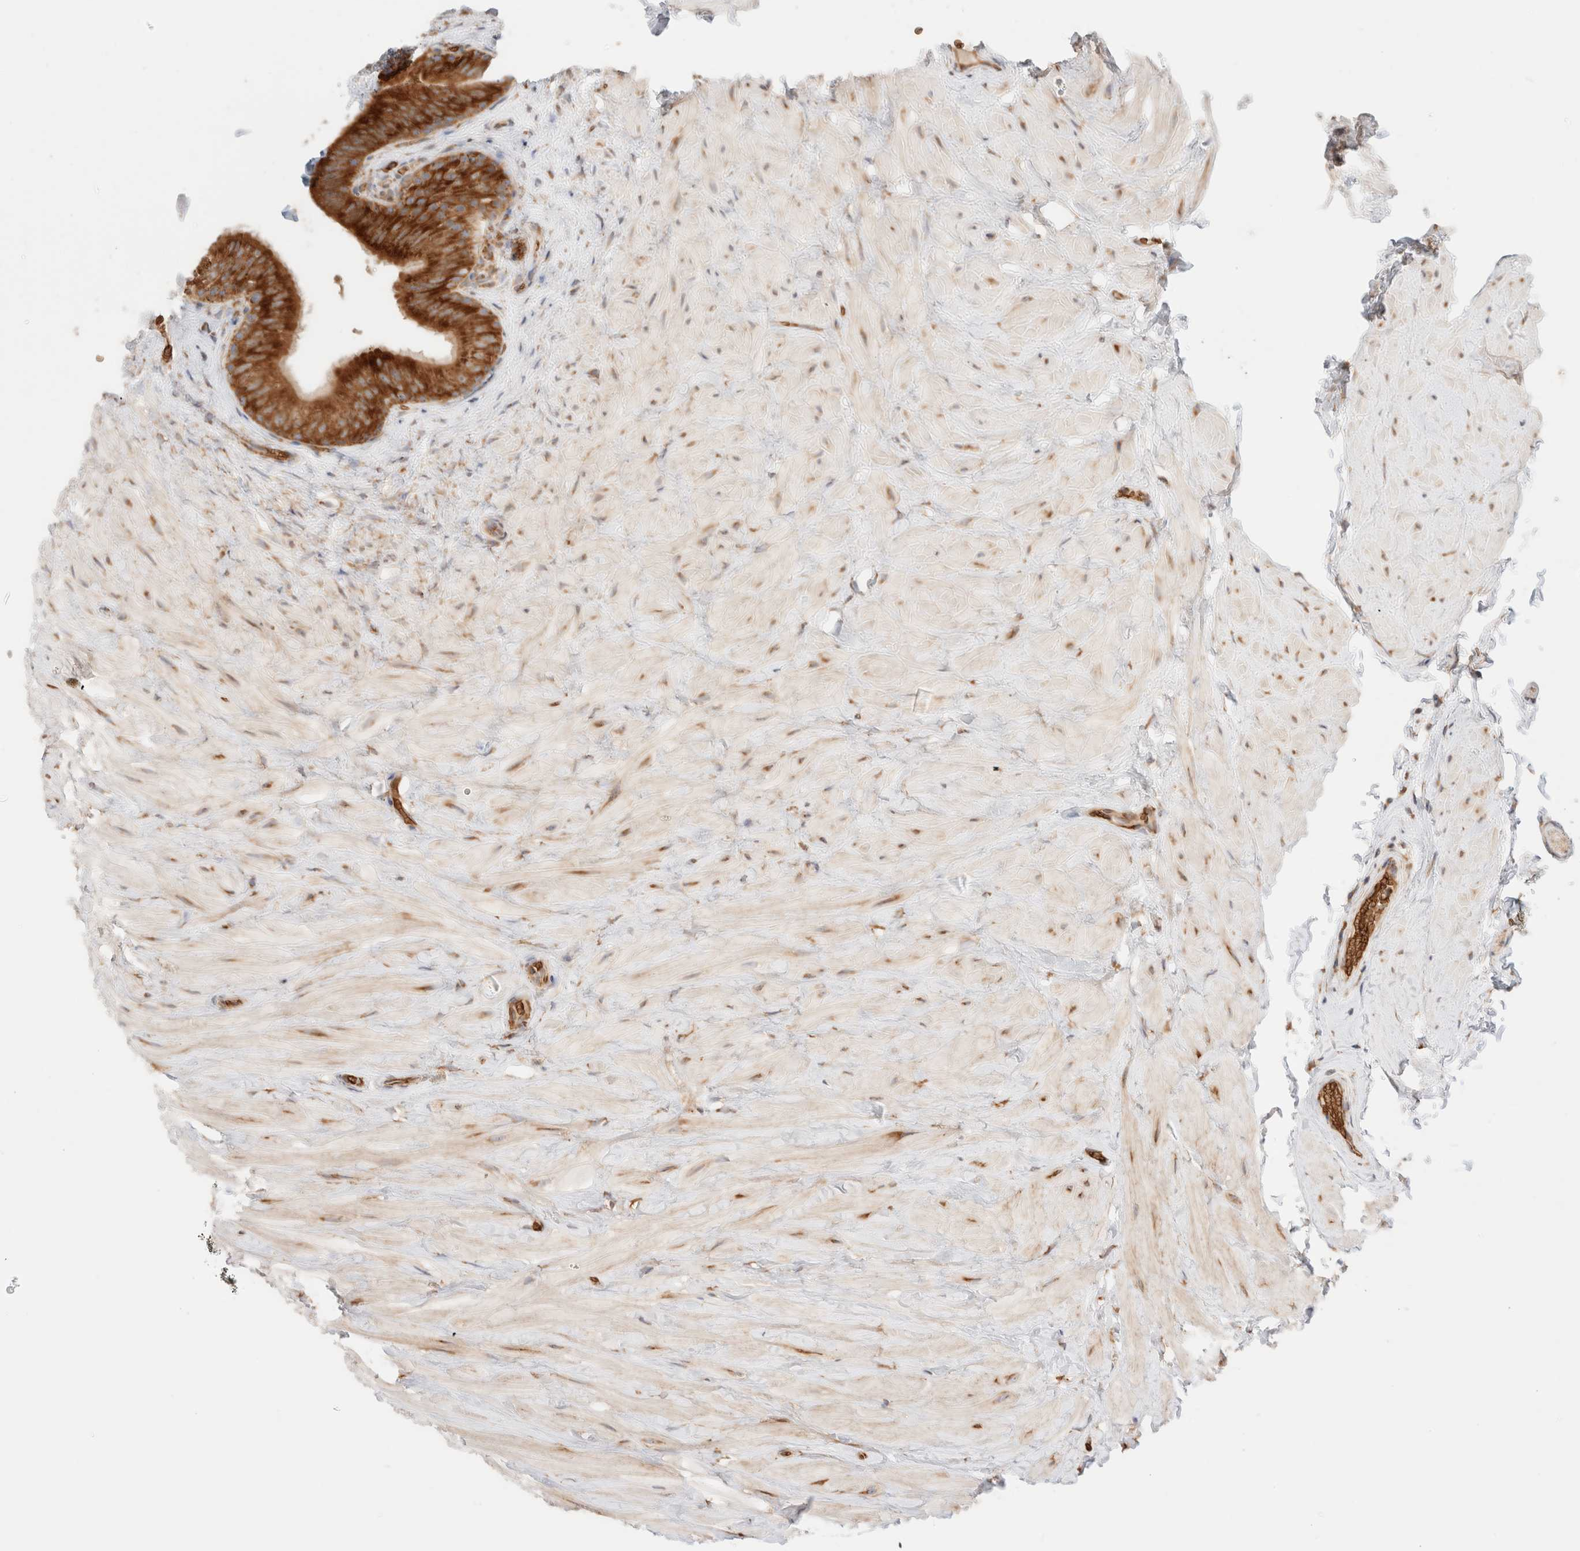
{"staining": {"intensity": "strong", "quantity": ">75%", "location": "cytoplasmic/membranous"}, "tissue": "epididymis", "cell_type": "Glandular cells", "image_type": "normal", "snomed": [{"axis": "morphology", "description": "Normal tissue, NOS"}, {"axis": "topography", "description": "Vascular tissue"}, {"axis": "topography", "description": "Epididymis"}], "caption": "The photomicrograph shows immunohistochemical staining of benign epididymis. There is strong cytoplasmic/membranous expression is present in about >75% of glandular cells.", "gene": "UTS2B", "patient": {"sex": "male", "age": 49}}